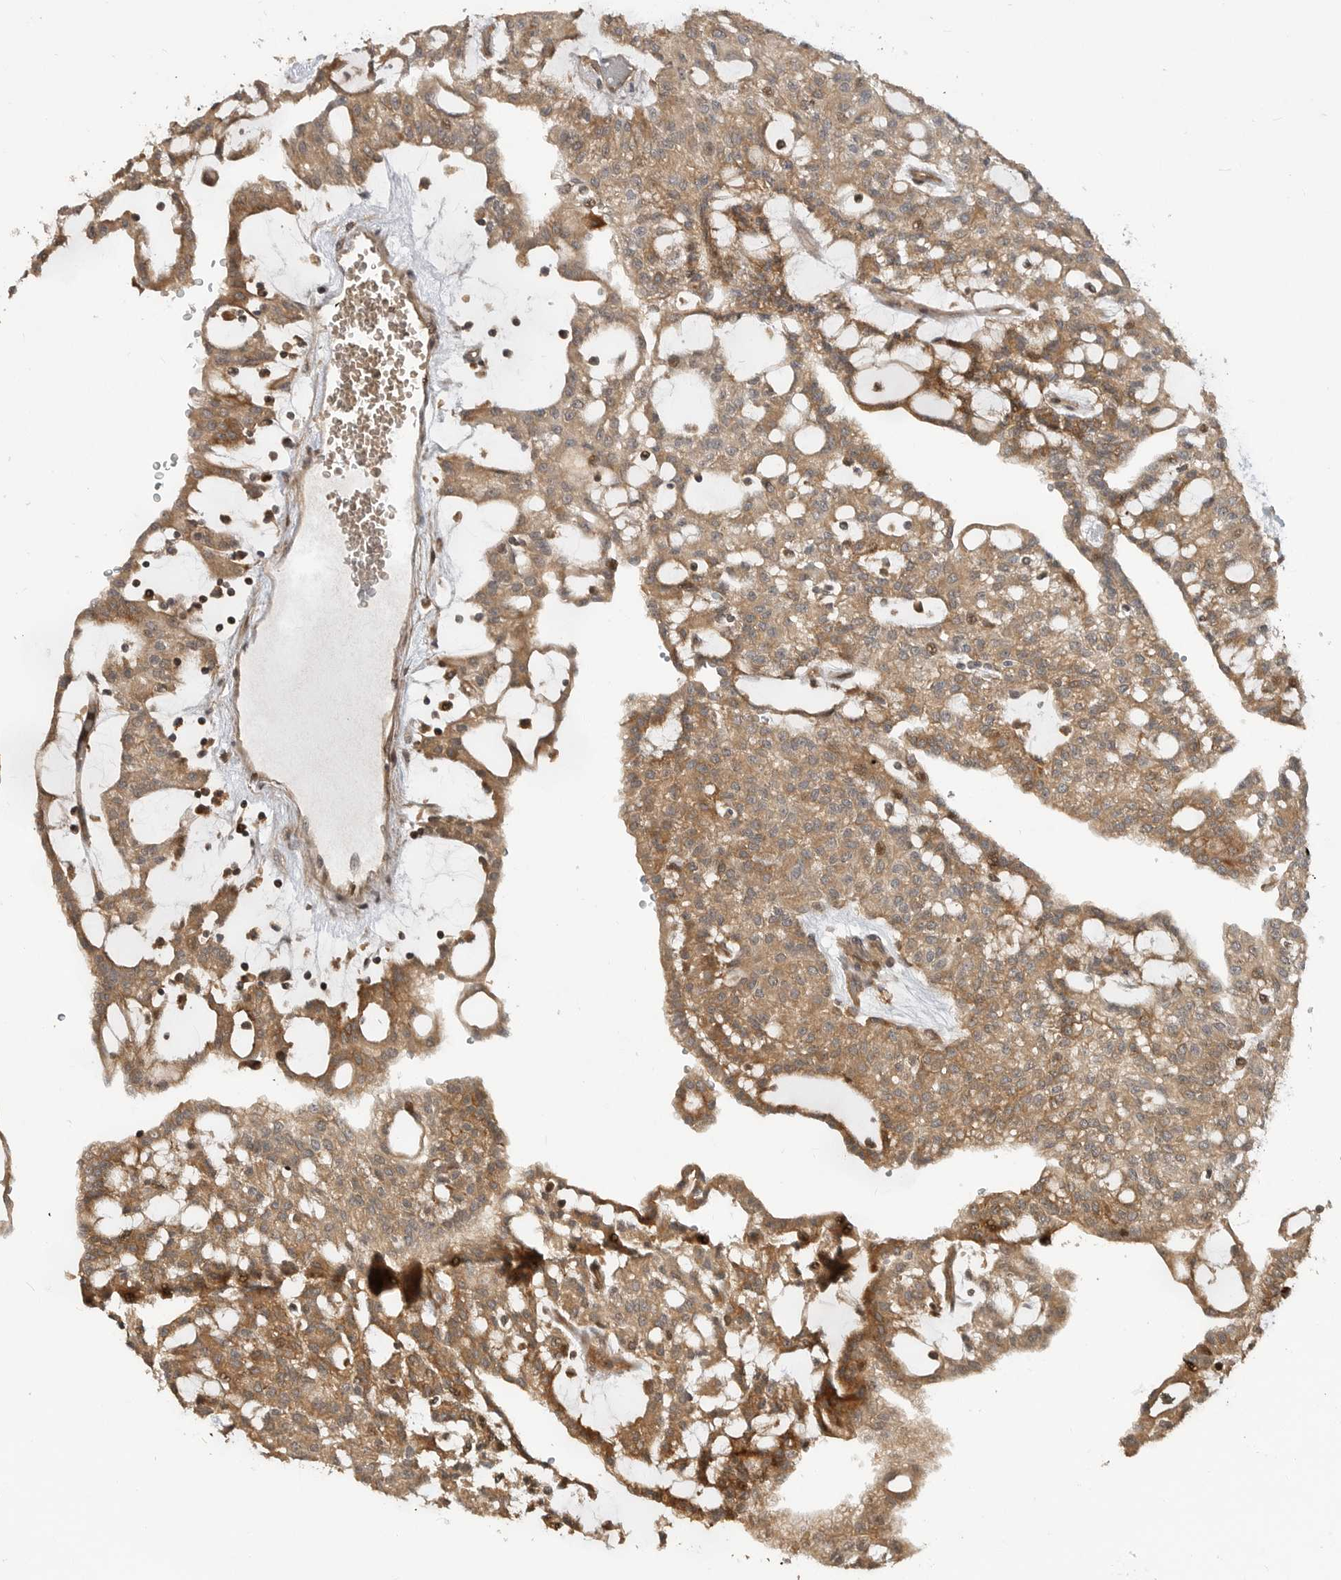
{"staining": {"intensity": "moderate", "quantity": ">75%", "location": "cytoplasmic/membranous"}, "tissue": "renal cancer", "cell_type": "Tumor cells", "image_type": "cancer", "snomed": [{"axis": "morphology", "description": "Adenocarcinoma, NOS"}, {"axis": "topography", "description": "Kidney"}], "caption": "Renal cancer (adenocarcinoma) was stained to show a protein in brown. There is medium levels of moderate cytoplasmic/membranous expression in about >75% of tumor cells.", "gene": "ADPRS", "patient": {"sex": "male", "age": 63}}